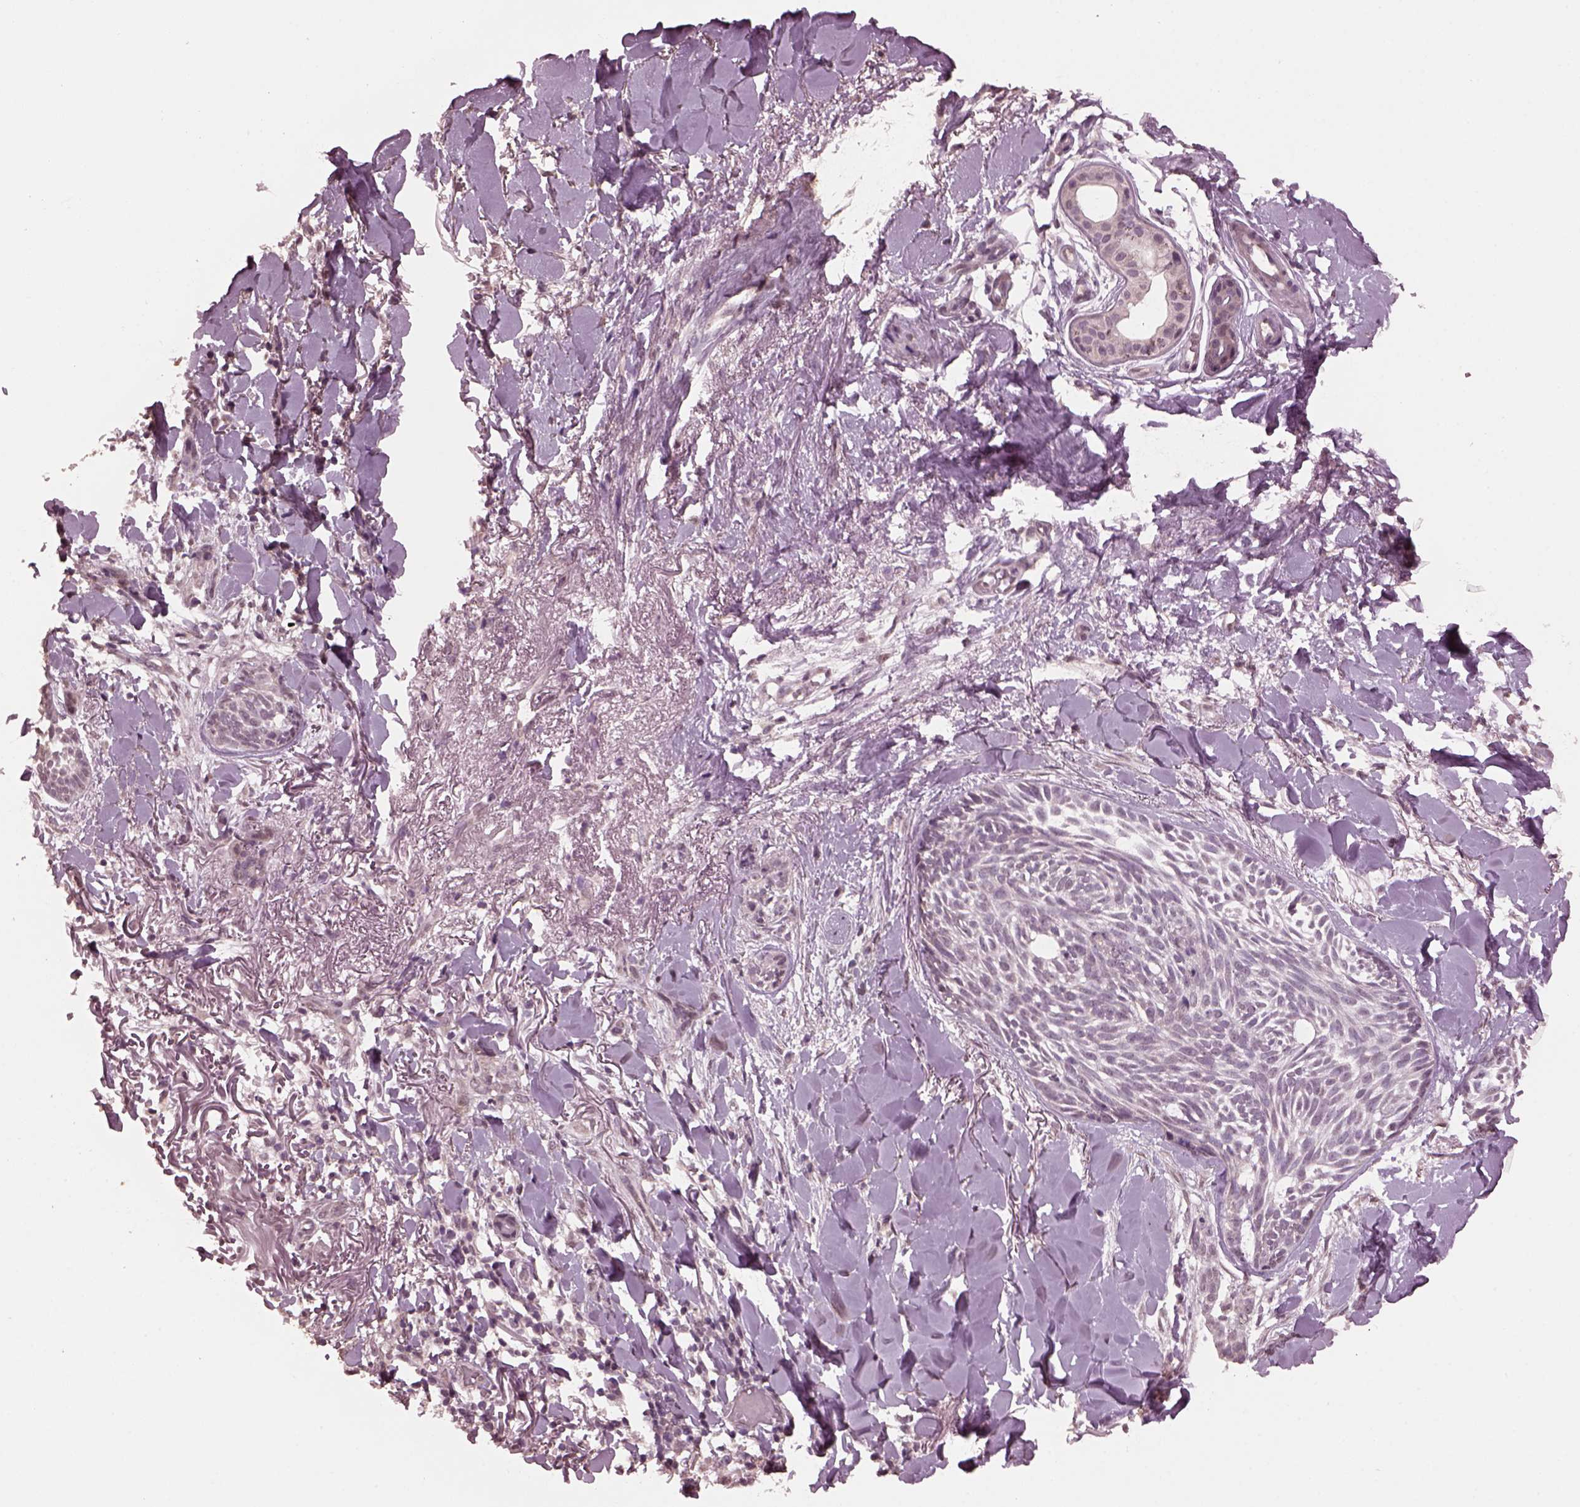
{"staining": {"intensity": "negative", "quantity": "none", "location": "none"}, "tissue": "skin cancer", "cell_type": "Tumor cells", "image_type": "cancer", "snomed": [{"axis": "morphology", "description": "Normal tissue, NOS"}, {"axis": "morphology", "description": "Basal cell carcinoma"}, {"axis": "topography", "description": "Skin"}], "caption": "There is no significant staining in tumor cells of skin cancer.", "gene": "IL18RAP", "patient": {"sex": "male", "age": 84}}